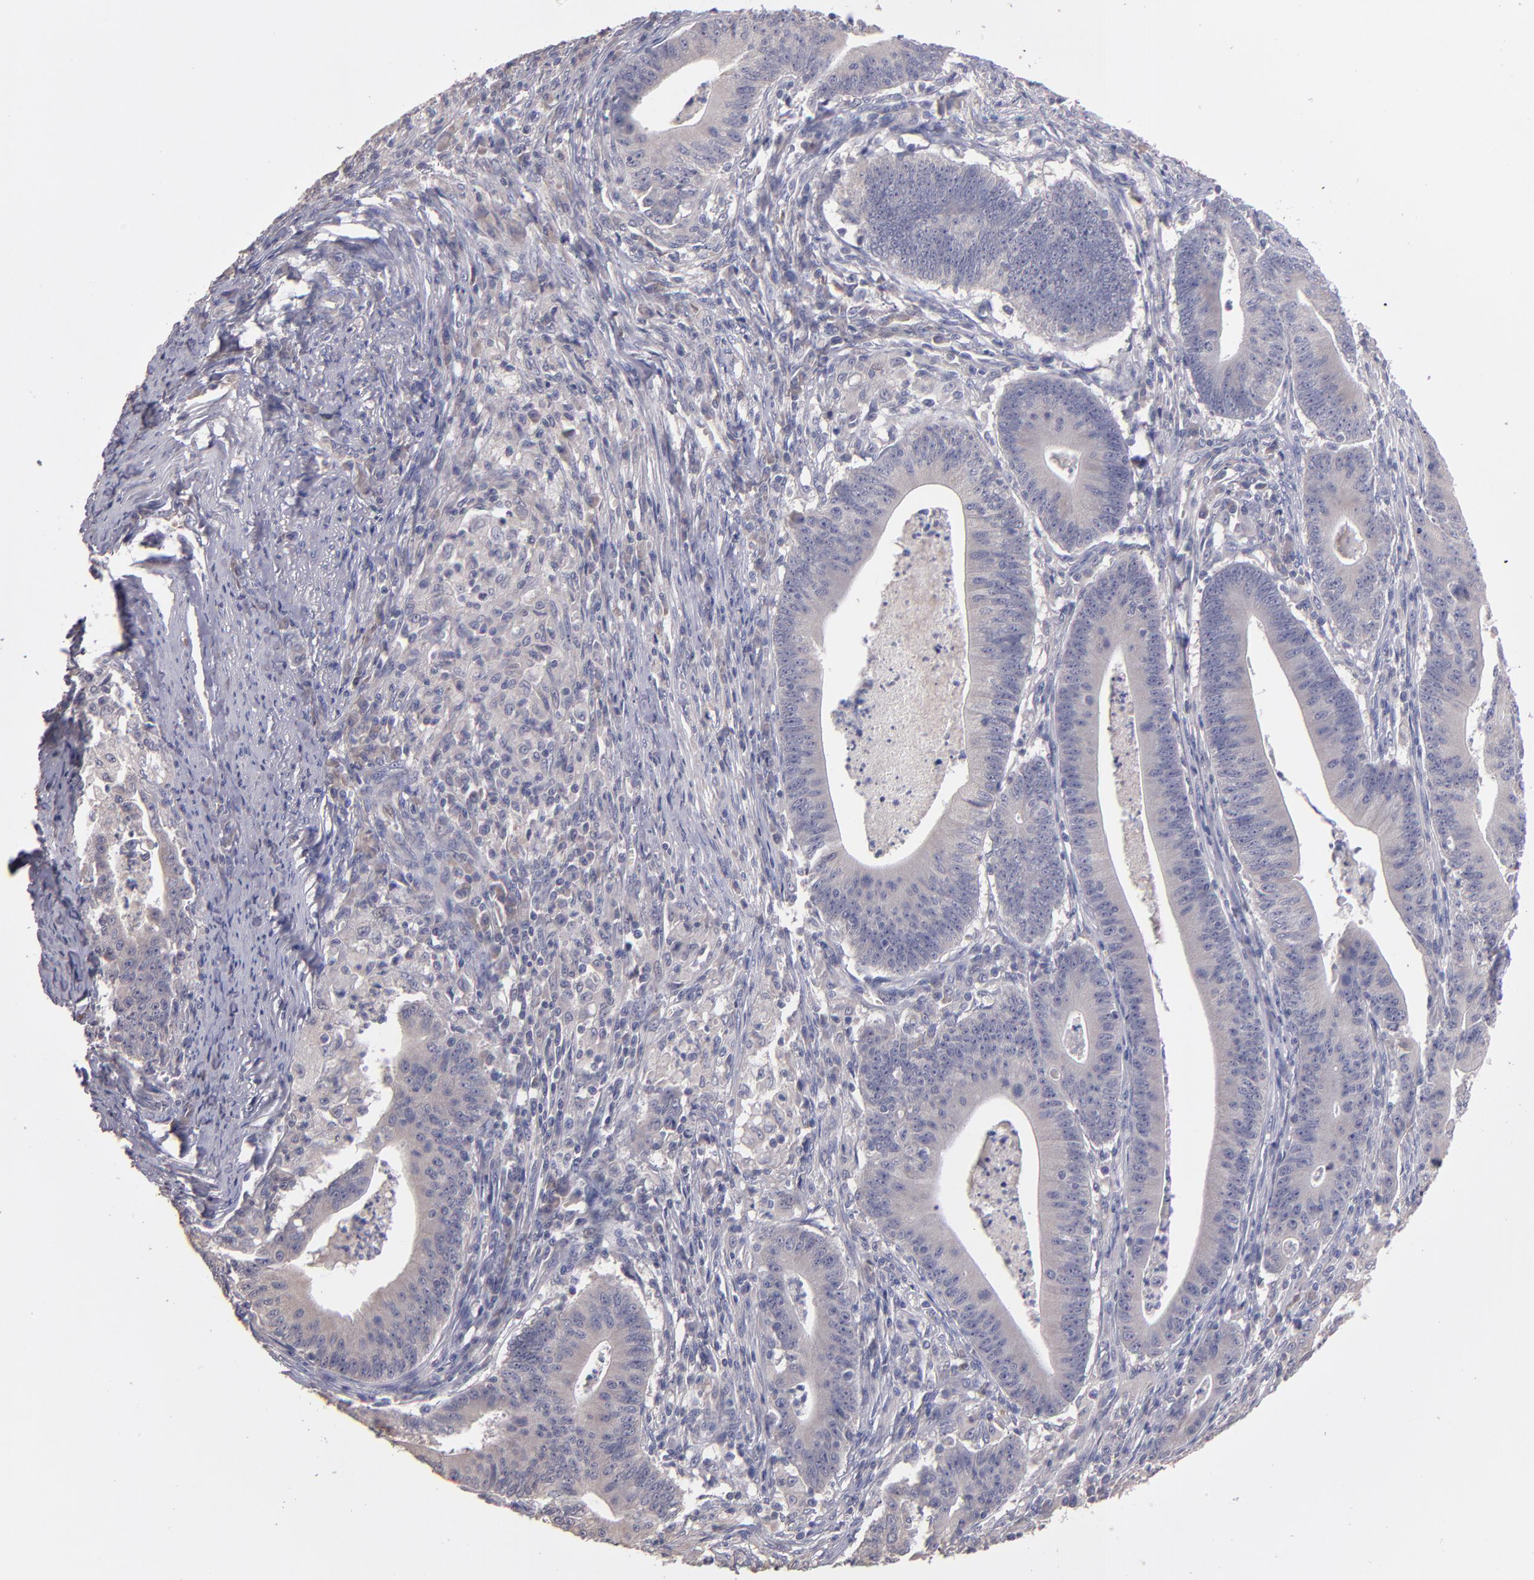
{"staining": {"intensity": "negative", "quantity": "none", "location": "none"}, "tissue": "stomach cancer", "cell_type": "Tumor cells", "image_type": "cancer", "snomed": [{"axis": "morphology", "description": "Adenocarcinoma, NOS"}, {"axis": "topography", "description": "Stomach, lower"}], "caption": "The micrograph demonstrates no staining of tumor cells in stomach cancer (adenocarcinoma).", "gene": "GNAZ", "patient": {"sex": "female", "age": 86}}